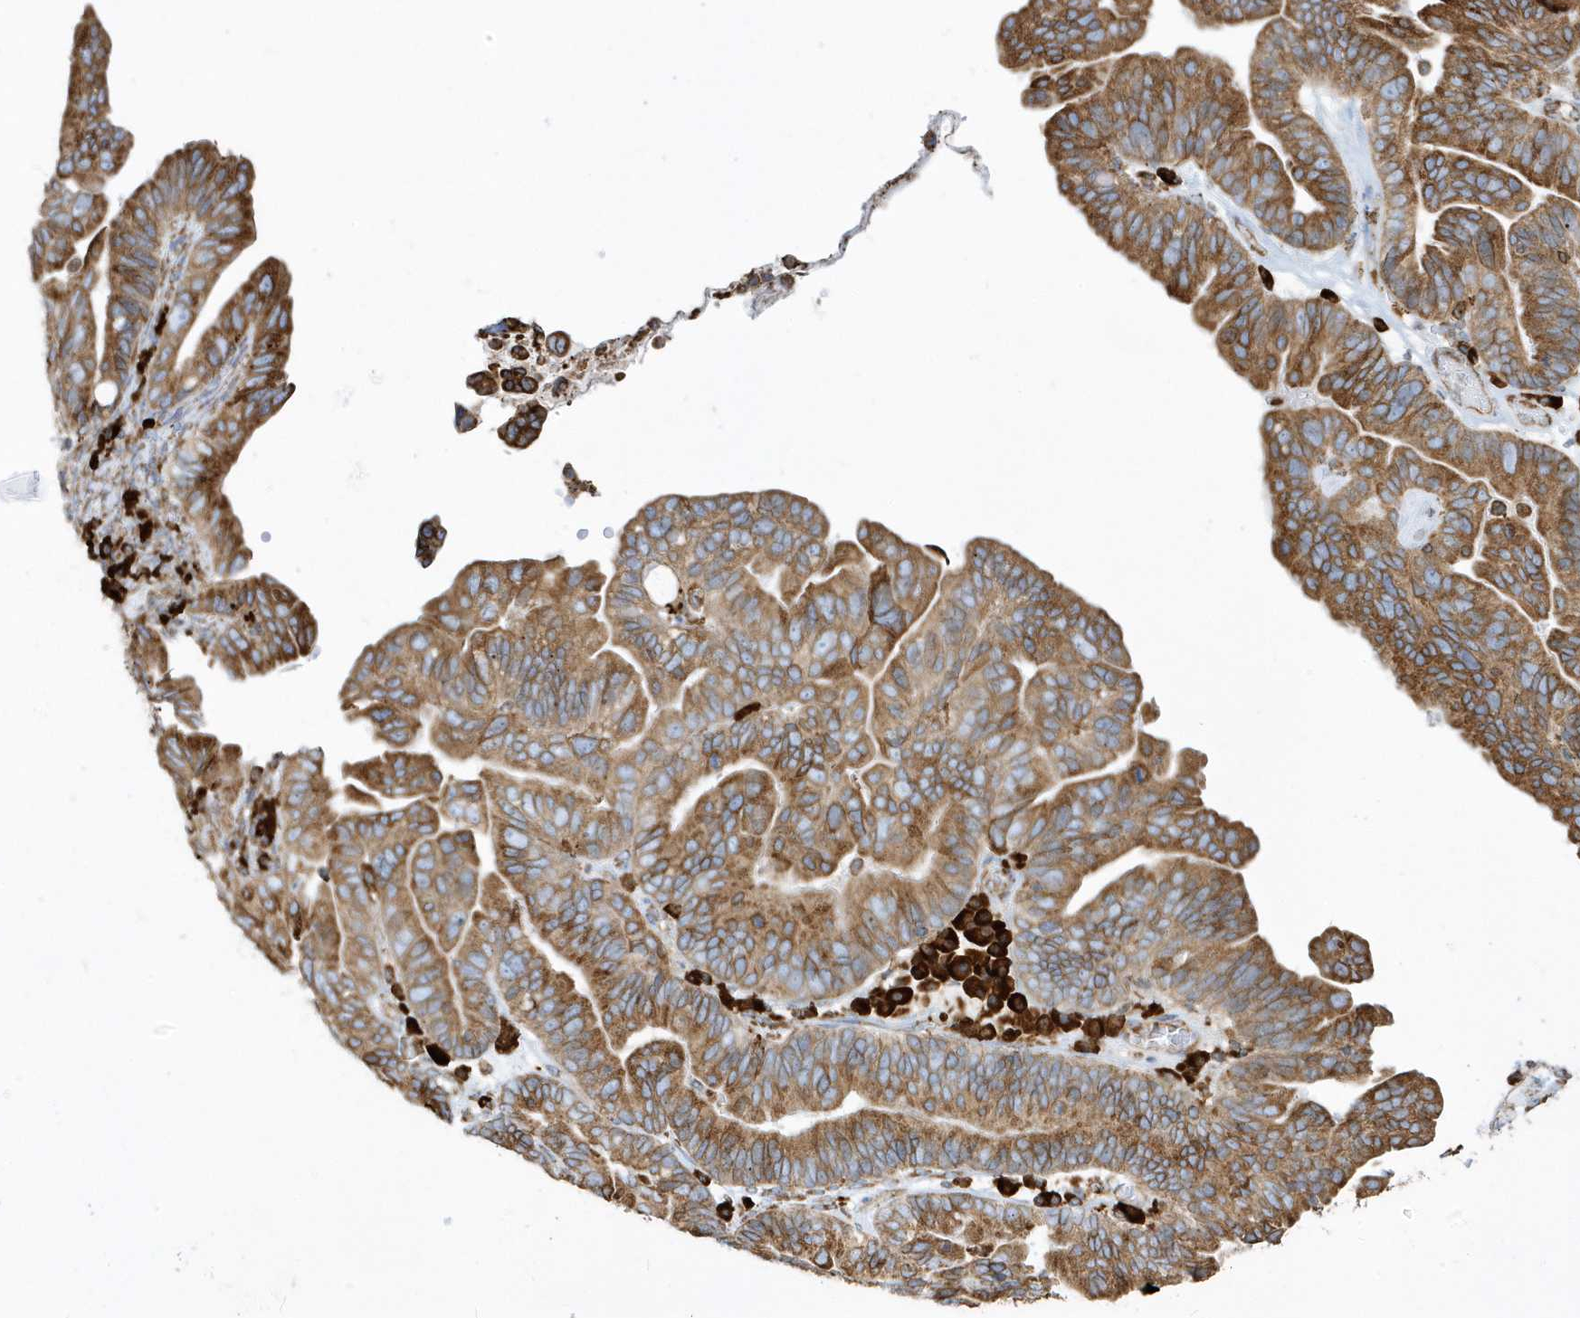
{"staining": {"intensity": "strong", "quantity": ">75%", "location": "cytoplasmic/membranous"}, "tissue": "ovarian cancer", "cell_type": "Tumor cells", "image_type": "cancer", "snomed": [{"axis": "morphology", "description": "Cystadenocarcinoma, serous, NOS"}, {"axis": "topography", "description": "Ovary"}], "caption": "High-power microscopy captured an IHC image of ovarian cancer, revealing strong cytoplasmic/membranous staining in about >75% of tumor cells.", "gene": "PDIA6", "patient": {"sex": "female", "age": 56}}